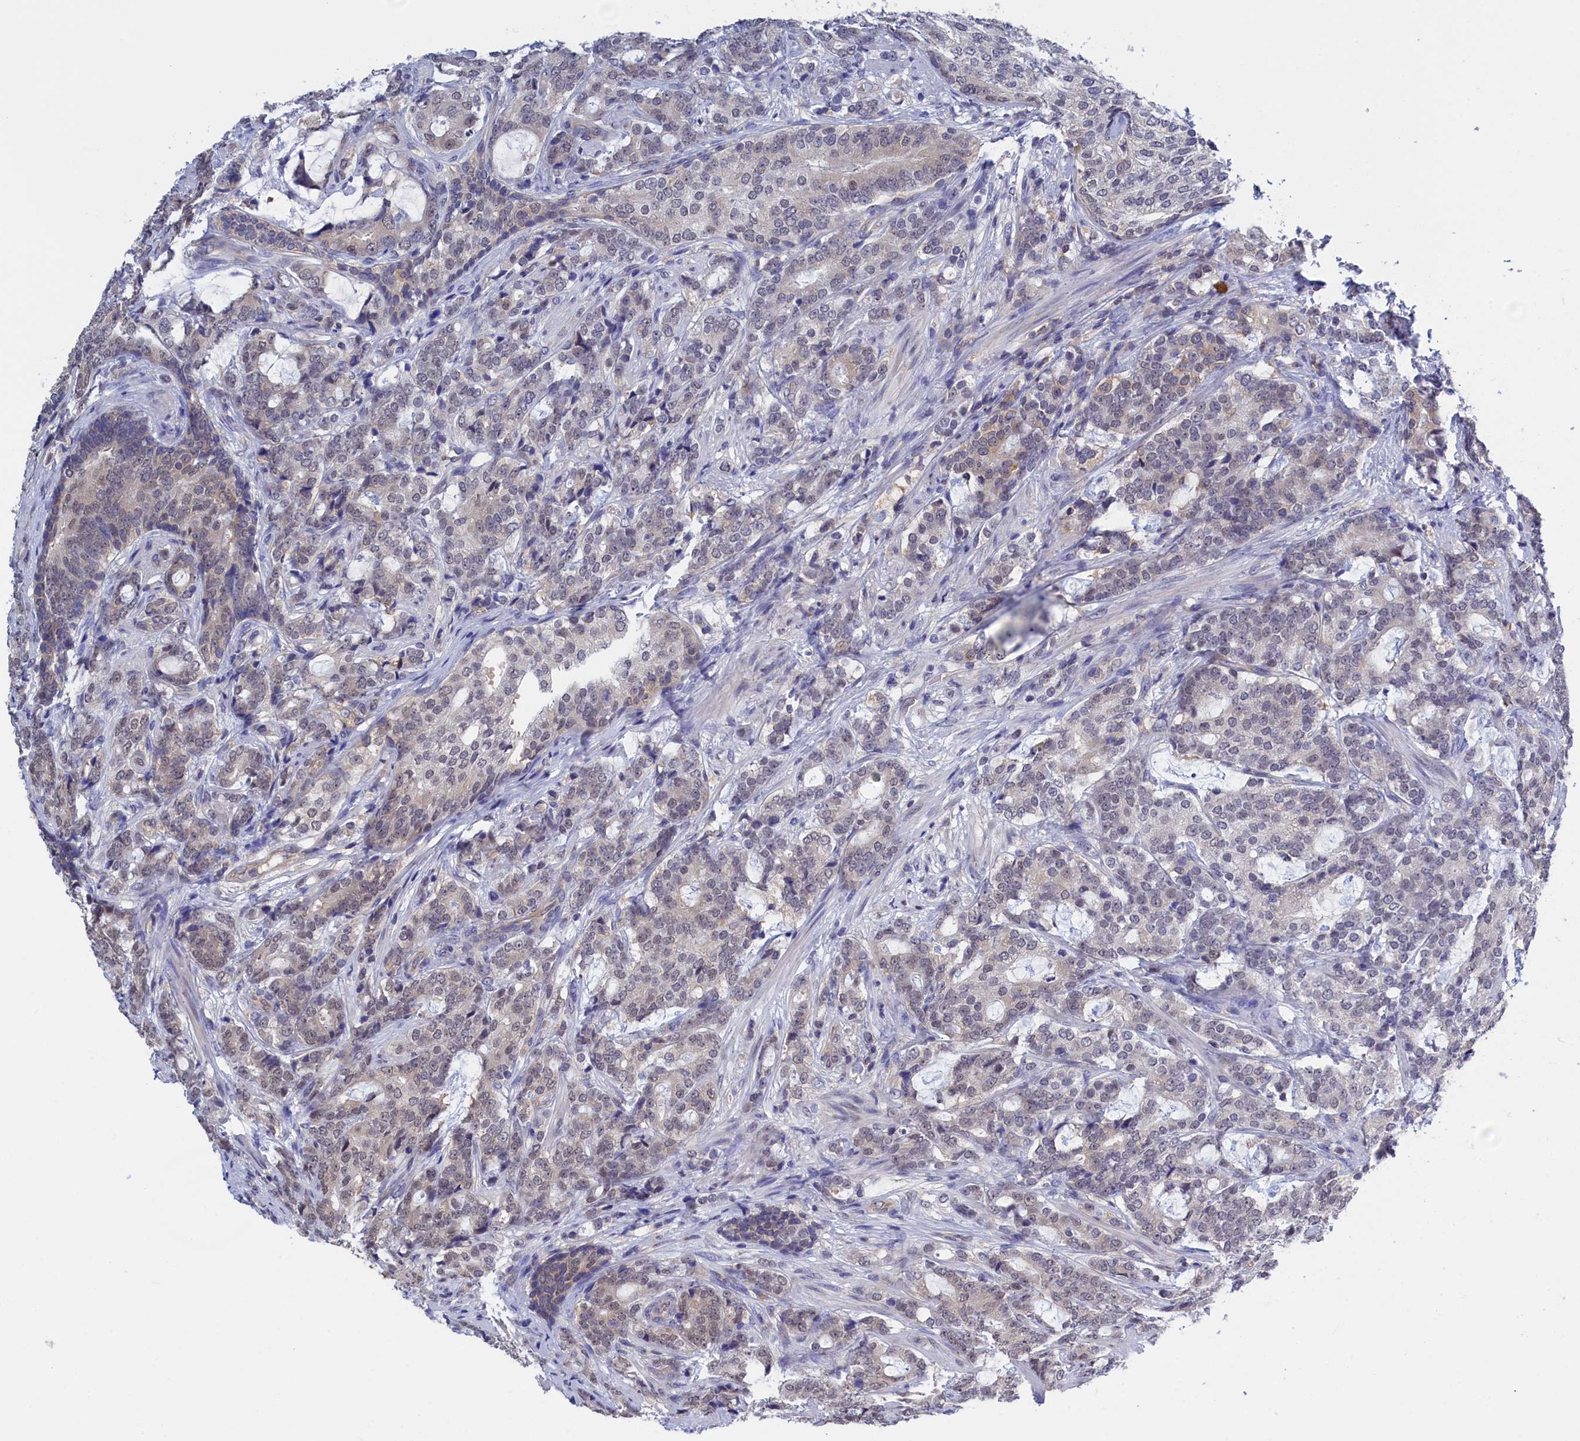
{"staining": {"intensity": "weak", "quantity": "<25%", "location": "cytoplasmic/membranous,nuclear"}, "tissue": "prostate cancer", "cell_type": "Tumor cells", "image_type": "cancer", "snomed": [{"axis": "morphology", "description": "Adenocarcinoma, High grade"}, {"axis": "topography", "description": "Prostate"}], "caption": "High power microscopy image of an immunohistochemistry image of prostate adenocarcinoma (high-grade), revealing no significant positivity in tumor cells.", "gene": "PGP", "patient": {"sex": "male", "age": 67}}